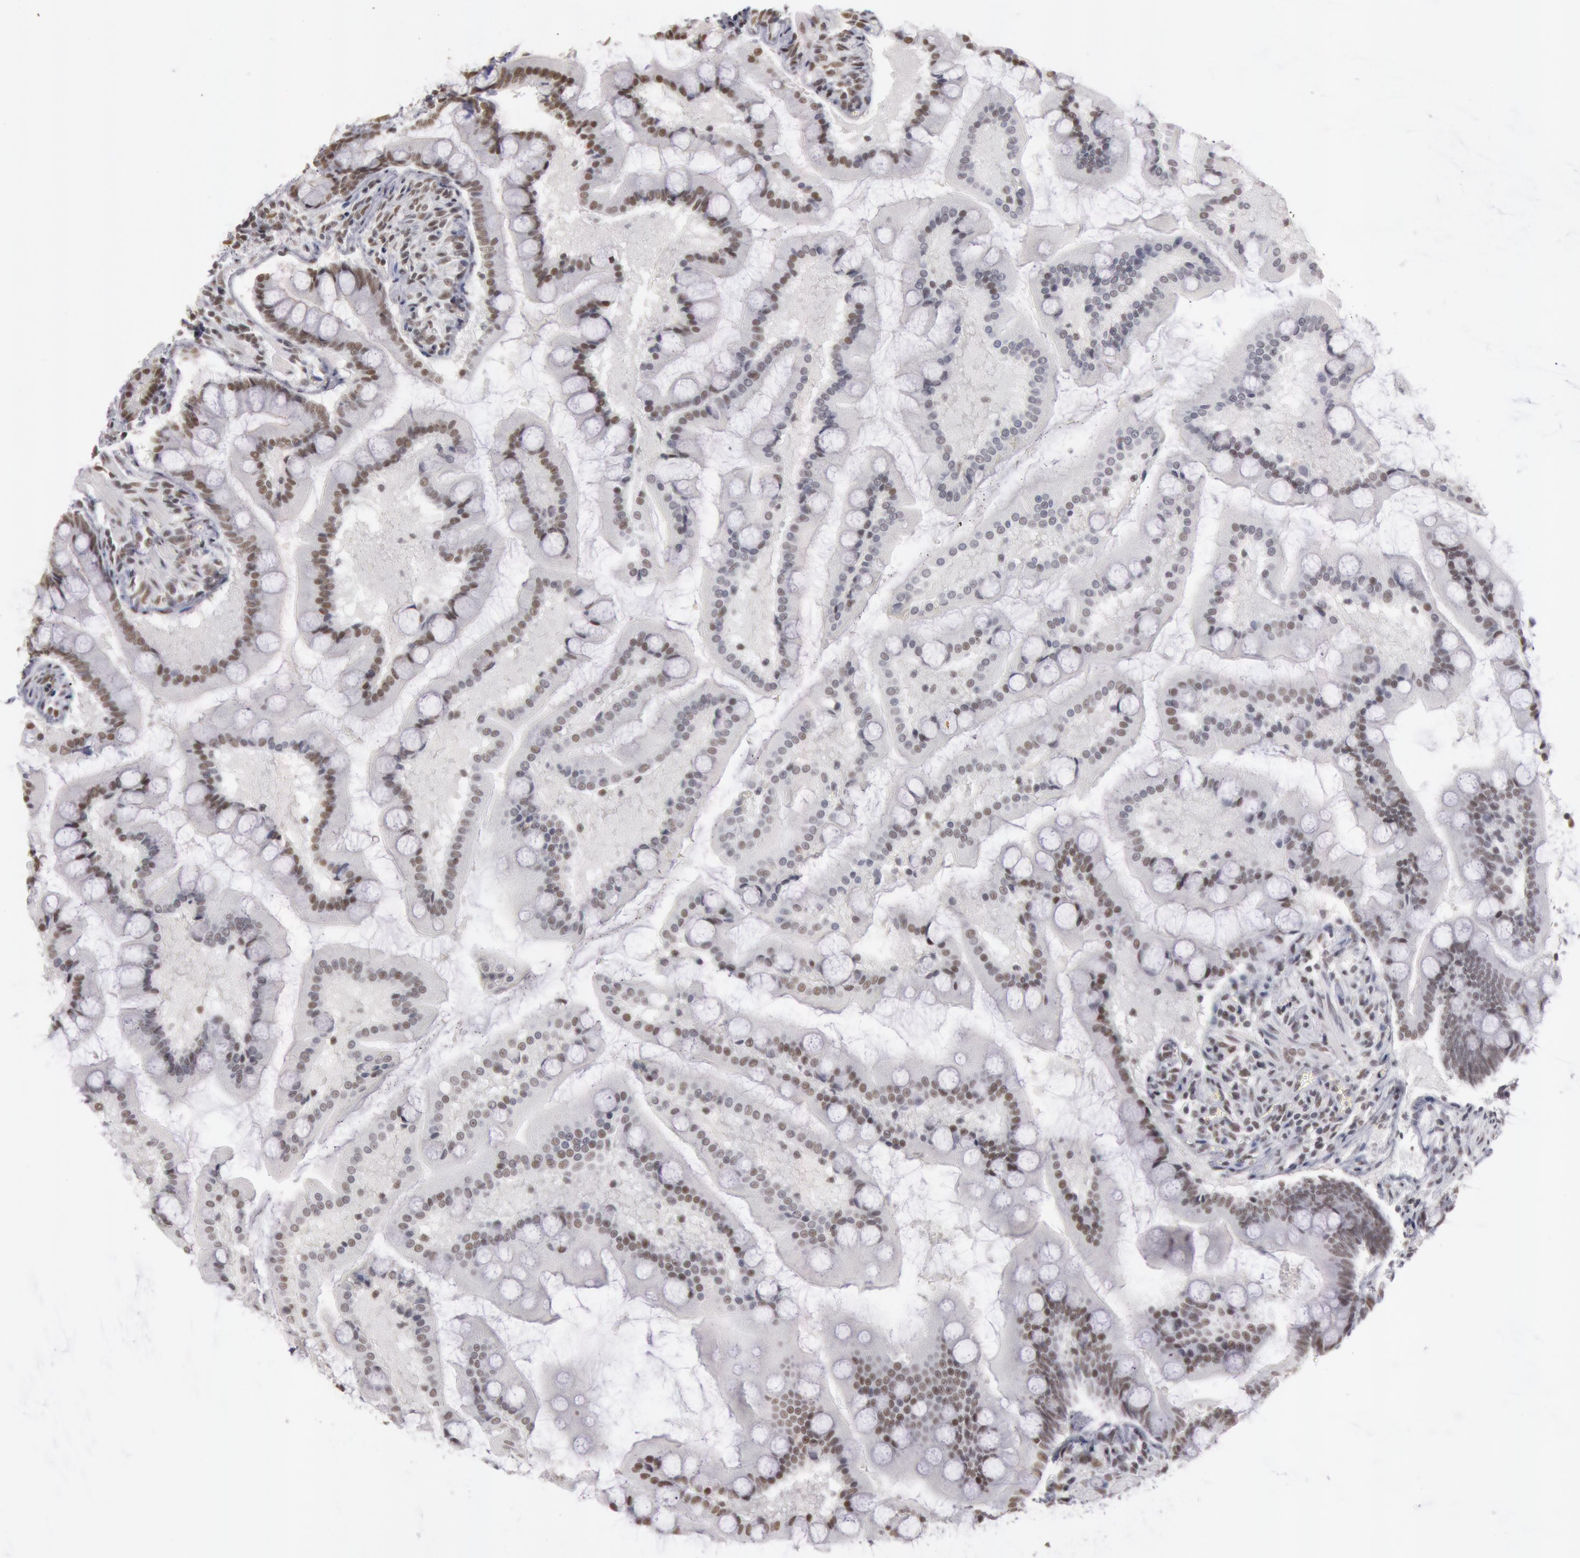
{"staining": {"intensity": "moderate", "quantity": ">75%", "location": "nuclear"}, "tissue": "small intestine", "cell_type": "Glandular cells", "image_type": "normal", "snomed": [{"axis": "morphology", "description": "Normal tissue, NOS"}, {"axis": "topography", "description": "Small intestine"}], "caption": "Immunohistochemistry photomicrograph of unremarkable human small intestine stained for a protein (brown), which exhibits medium levels of moderate nuclear positivity in about >75% of glandular cells.", "gene": "ESS2", "patient": {"sex": "male", "age": 41}}